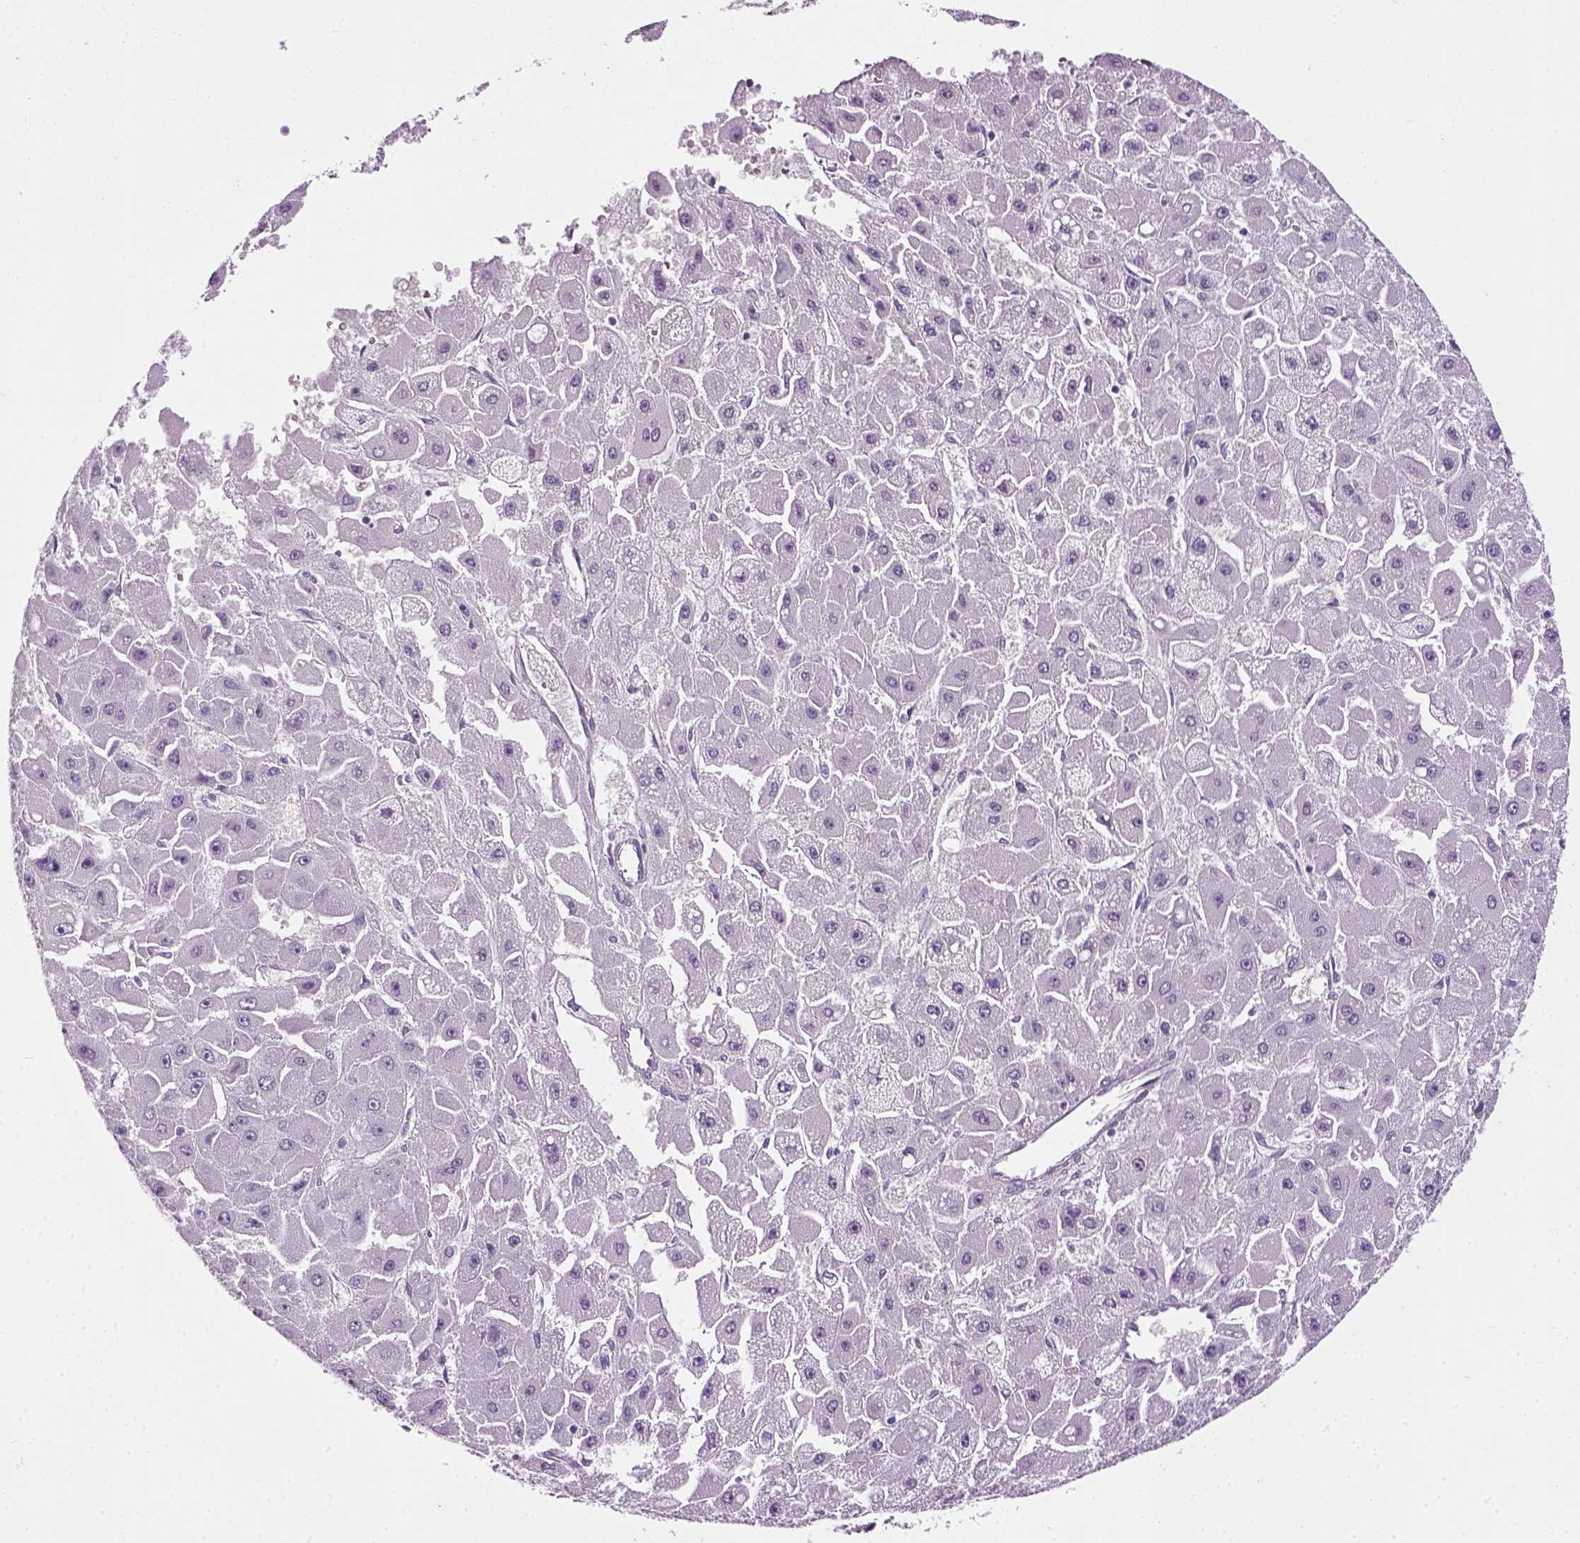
{"staining": {"intensity": "negative", "quantity": "none", "location": "none"}, "tissue": "liver cancer", "cell_type": "Tumor cells", "image_type": "cancer", "snomed": [{"axis": "morphology", "description": "Carcinoma, Hepatocellular, NOS"}, {"axis": "topography", "description": "Liver"}], "caption": "Liver cancer was stained to show a protein in brown. There is no significant positivity in tumor cells.", "gene": "ELOVL3", "patient": {"sex": "female", "age": 25}}